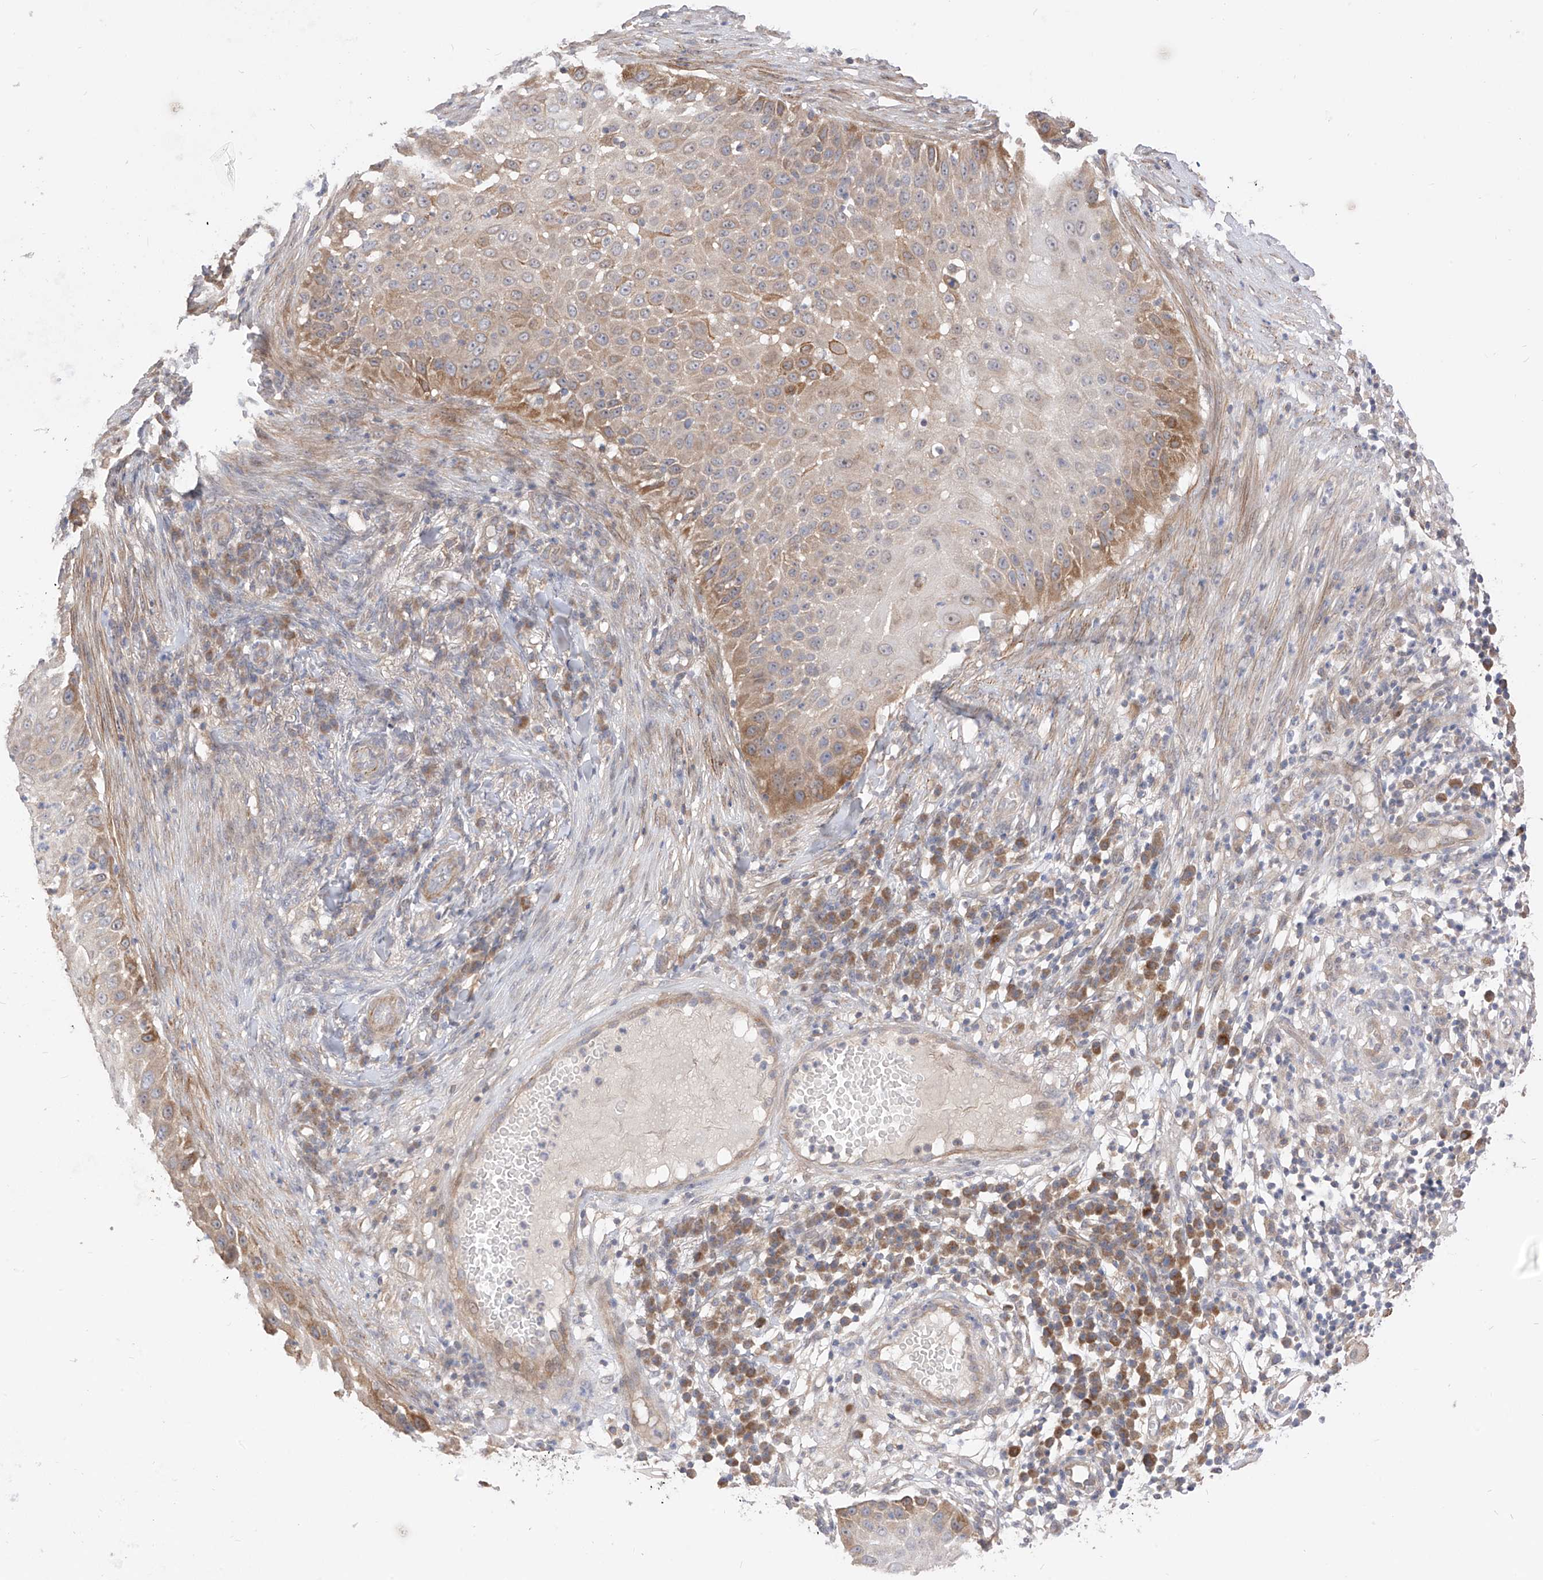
{"staining": {"intensity": "moderate", "quantity": "<25%", "location": "cytoplasmic/membranous"}, "tissue": "skin cancer", "cell_type": "Tumor cells", "image_type": "cancer", "snomed": [{"axis": "morphology", "description": "Squamous cell carcinoma, NOS"}, {"axis": "topography", "description": "Skin"}], "caption": "Moderate cytoplasmic/membranous protein positivity is identified in about <25% of tumor cells in skin squamous cell carcinoma.", "gene": "LATS1", "patient": {"sex": "female", "age": 44}}